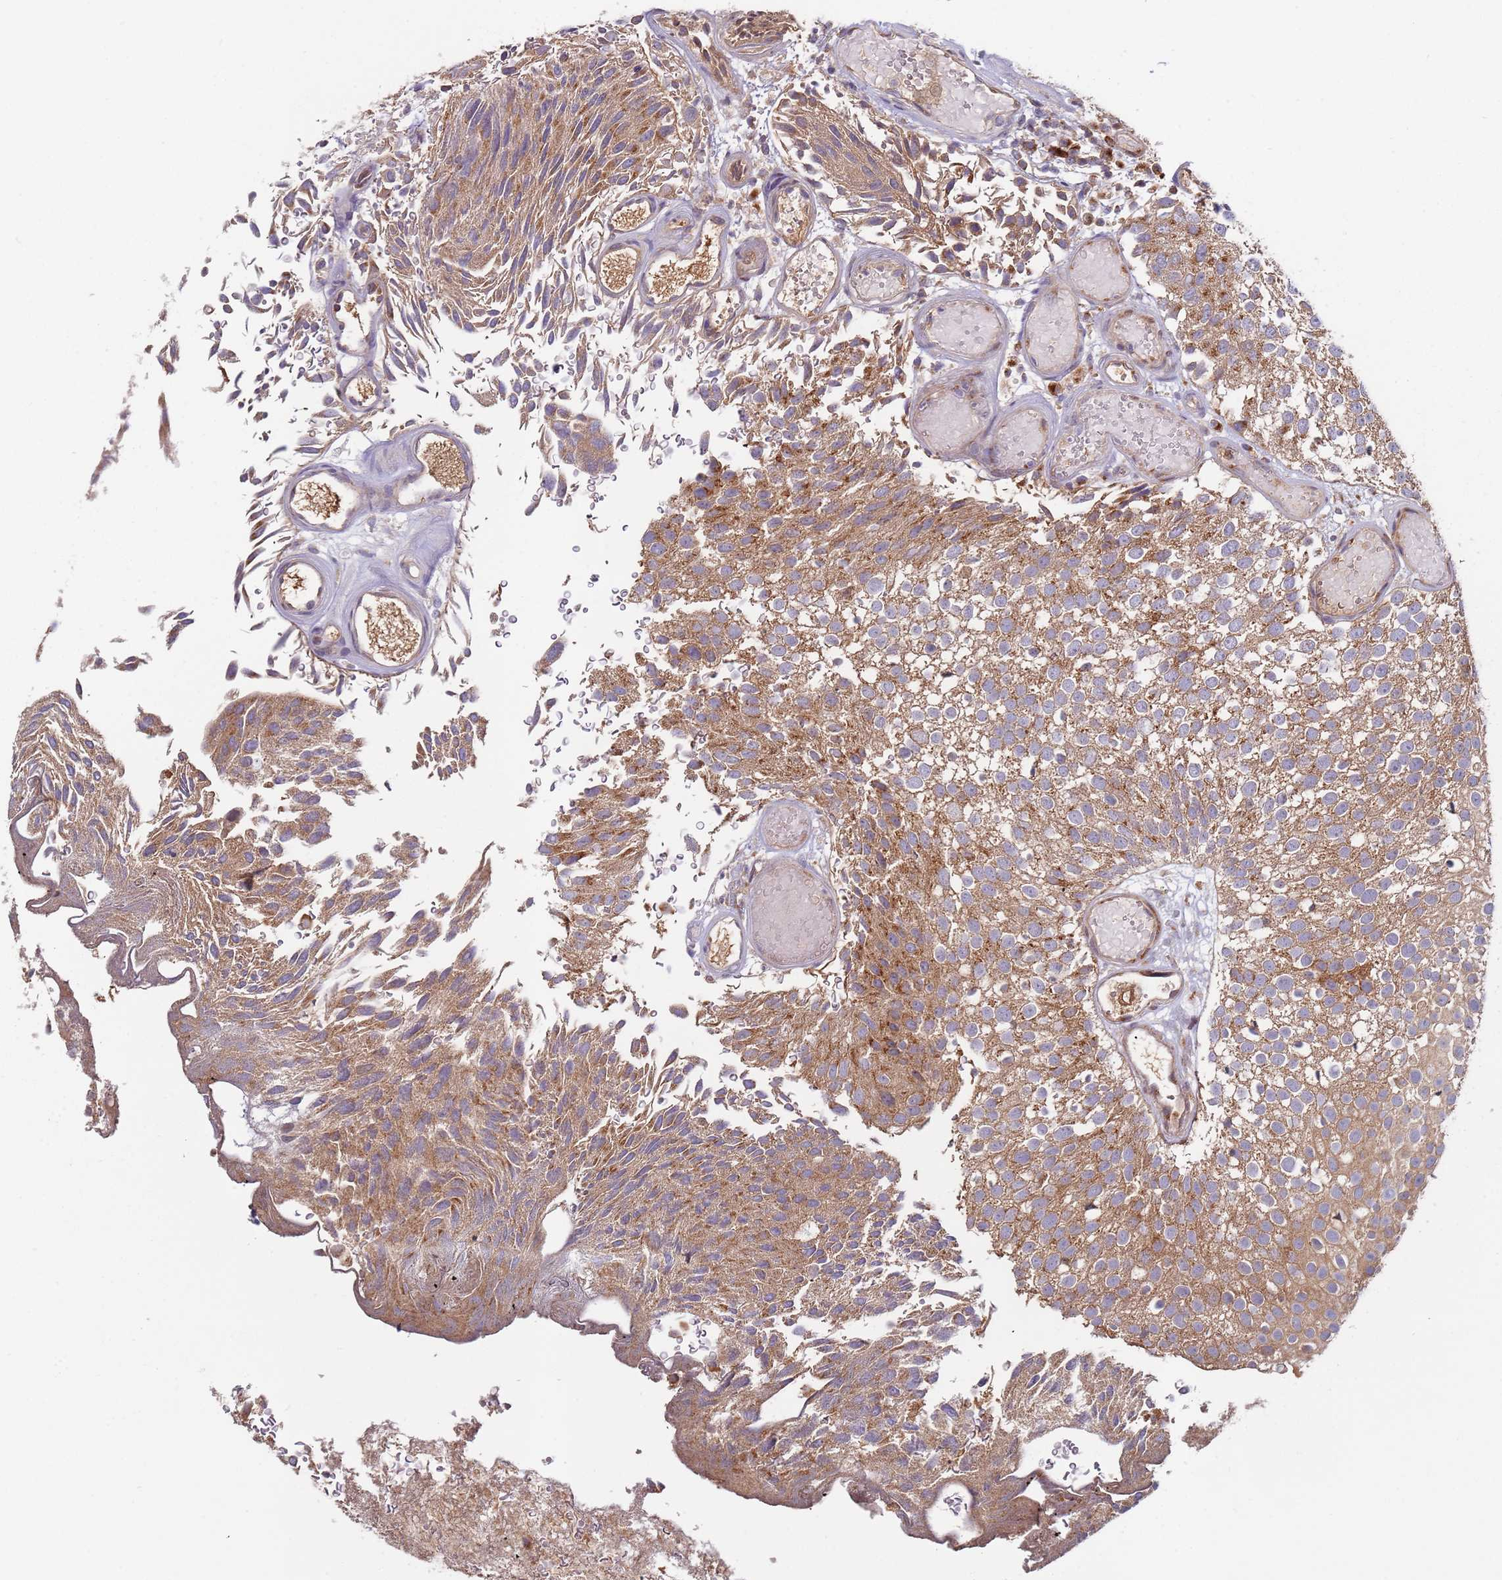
{"staining": {"intensity": "moderate", "quantity": ">75%", "location": "cytoplasmic/membranous"}, "tissue": "urothelial cancer", "cell_type": "Tumor cells", "image_type": "cancer", "snomed": [{"axis": "morphology", "description": "Urothelial carcinoma, Low grade"}, {"axis": "topography", "description": "Urinary bladder"}], "caption": "This micrograph demonstrates immunohistochemistry (IHC) staining of human low-grade urothelial carcinoma, with medium moderate cytoplasmic/membranous staining in approximately >75% of tumor cells.", "gene": "OR5A2", "patient": {"sex": "male", "age": 78}}